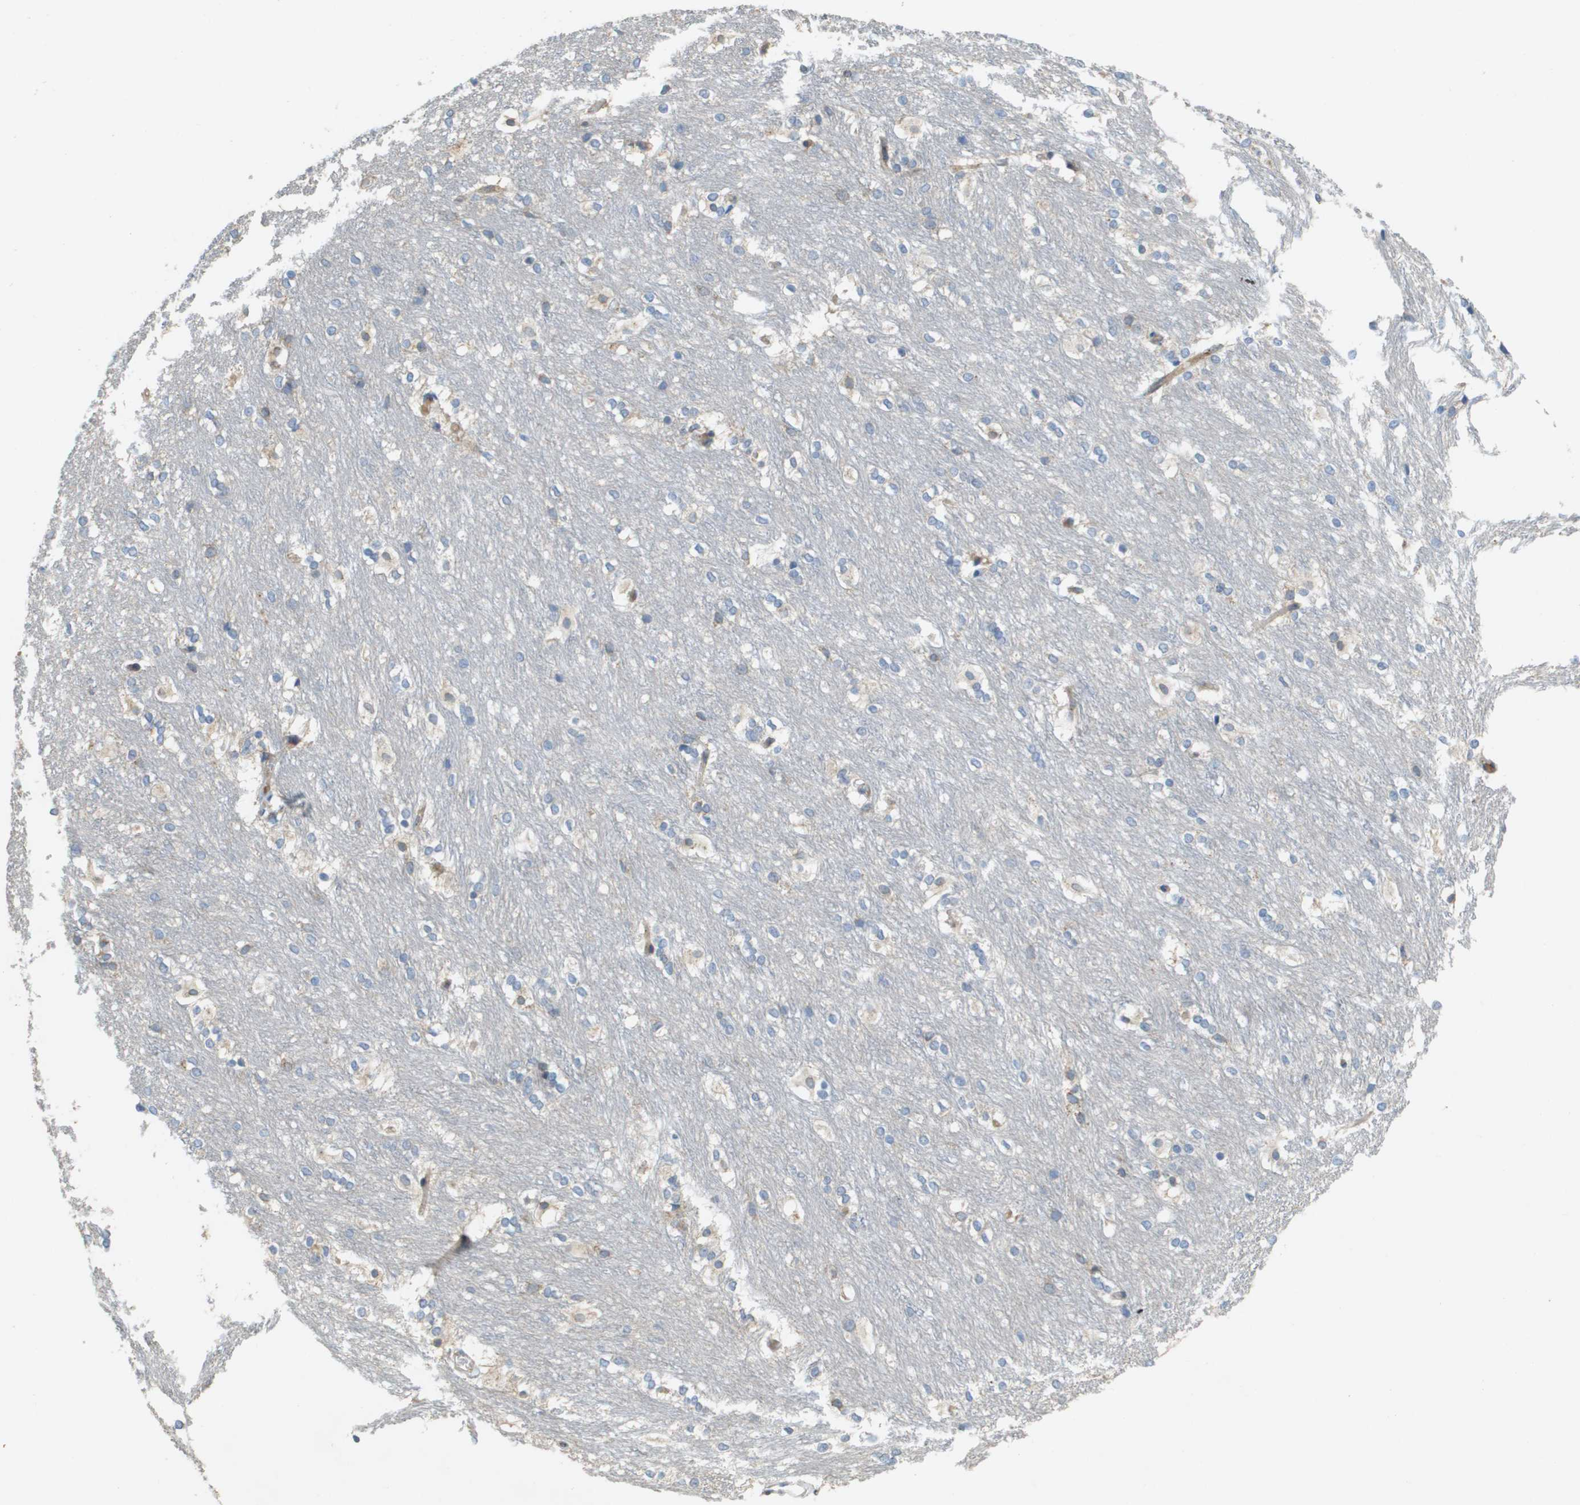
{"staining": {"intensity": "moderate", "quantity": "<25%", "location": "cytoplasmic/membranous"}, "tissue": "caudate", "cell_type": "Glial cells", "image_type": "normal", "snomed": [{"axis": "morphology", "description": "Normal tissue, NOS"}, {"axis": "topography", "description": "Lateral ventricle wall"}], "caption": "An image showing moderate cytoplasmic/membranous expression in about <25% of glial cells in unremarkable caudate, as visualized by brown immunohistochemical staining.", "gene": "CASP10", "patient": {"sex": "female", "age": 19}}